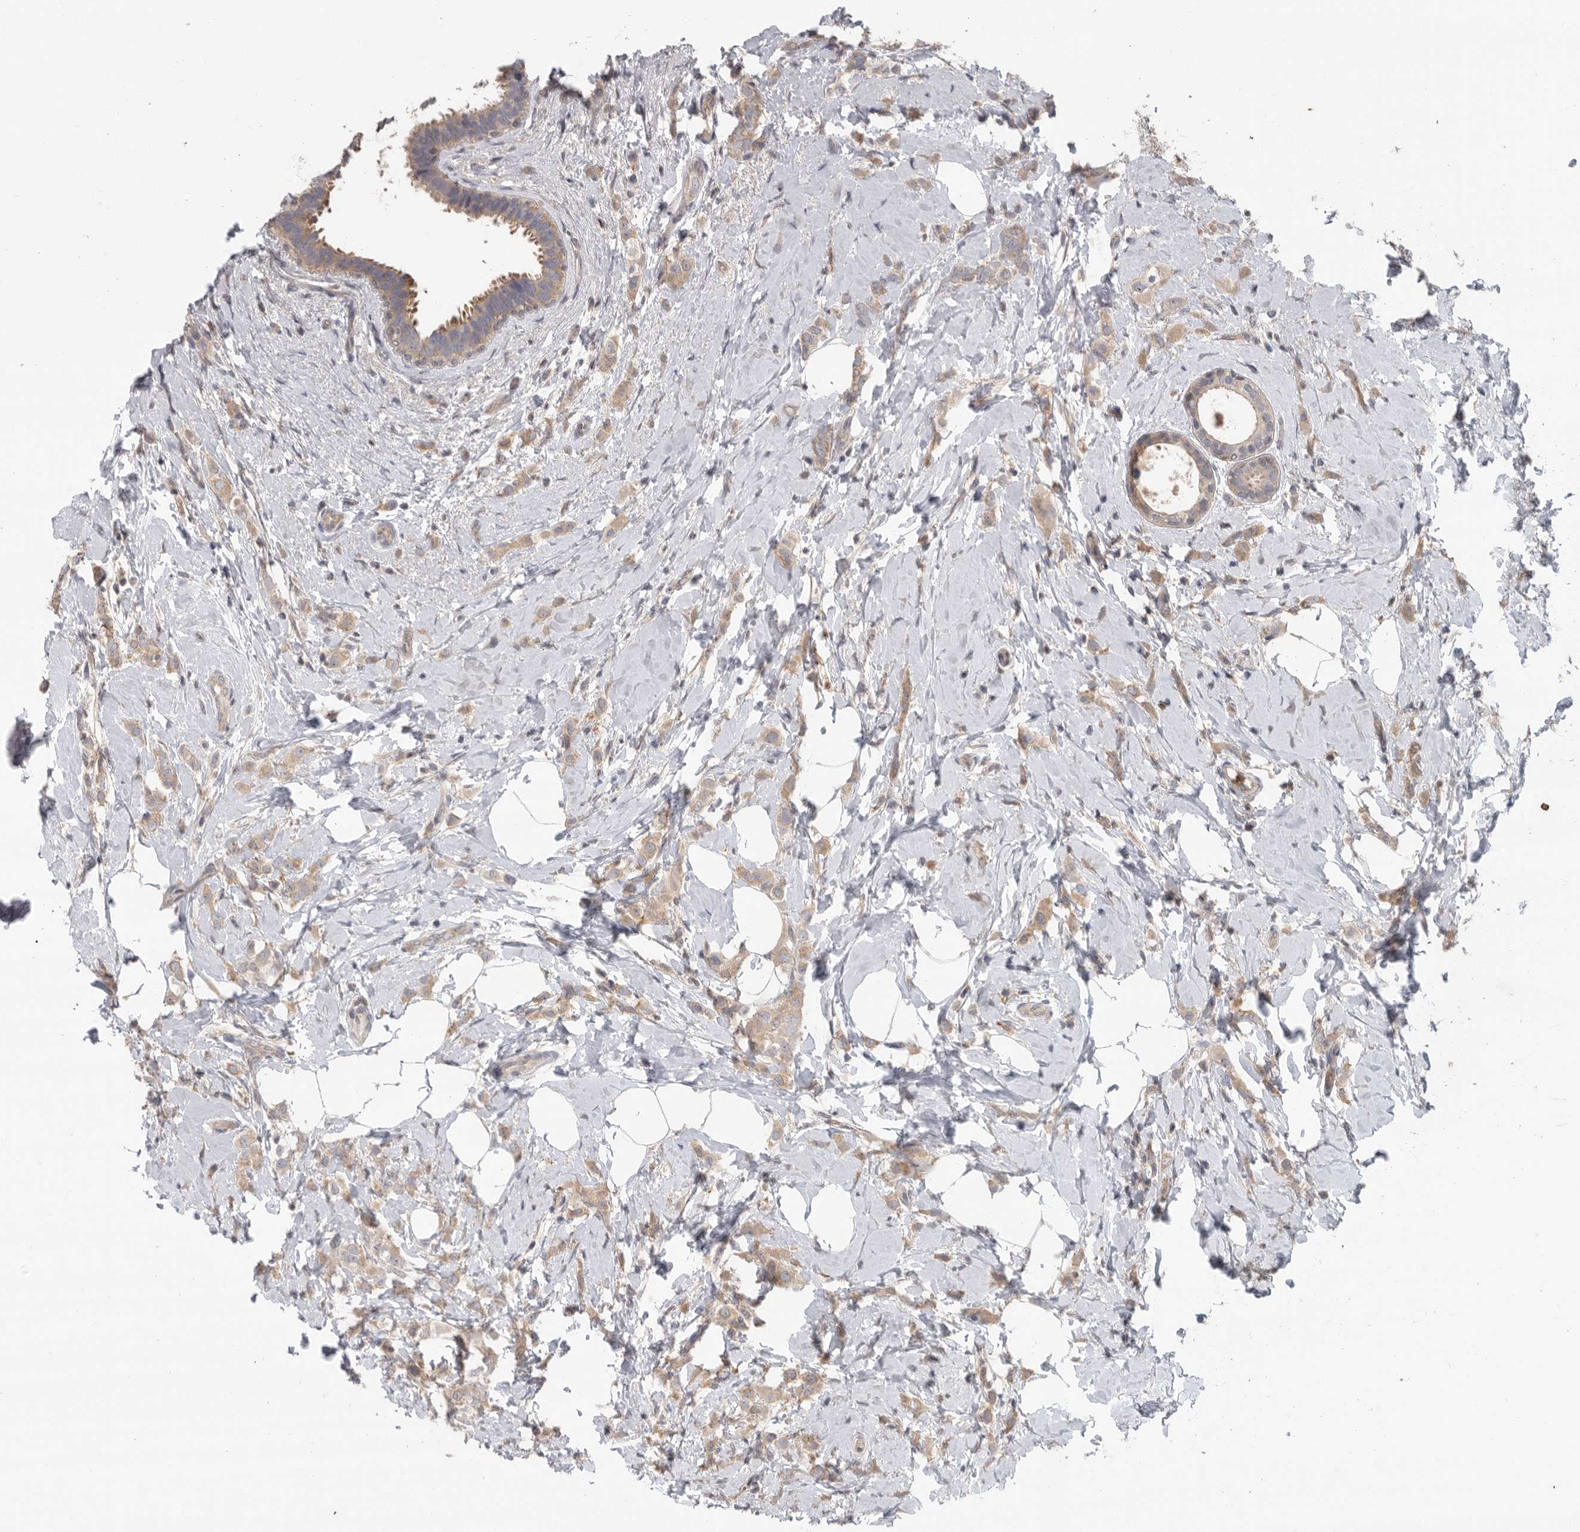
{"staining": {"intensity": "weak", "quantity": ">75%", "location": "cytoplasmic/membranous"}, "tissue": "breast cancer", "cell_type": "Tumor cells", "image_type": "cancer", "snomed": [{"axis": "morphology", "description": "Lobular carcinoma"}, {"axis": "topography", "description": "Breast"}], "caption": "Lobular carcinoma (breast) stained with a brown dye reveals weak cytoplasmic/membranous positive positivity in about >75% of tumor cells.", "gene": "KLK5", "patient": {"sex": "female", "age": 47}}